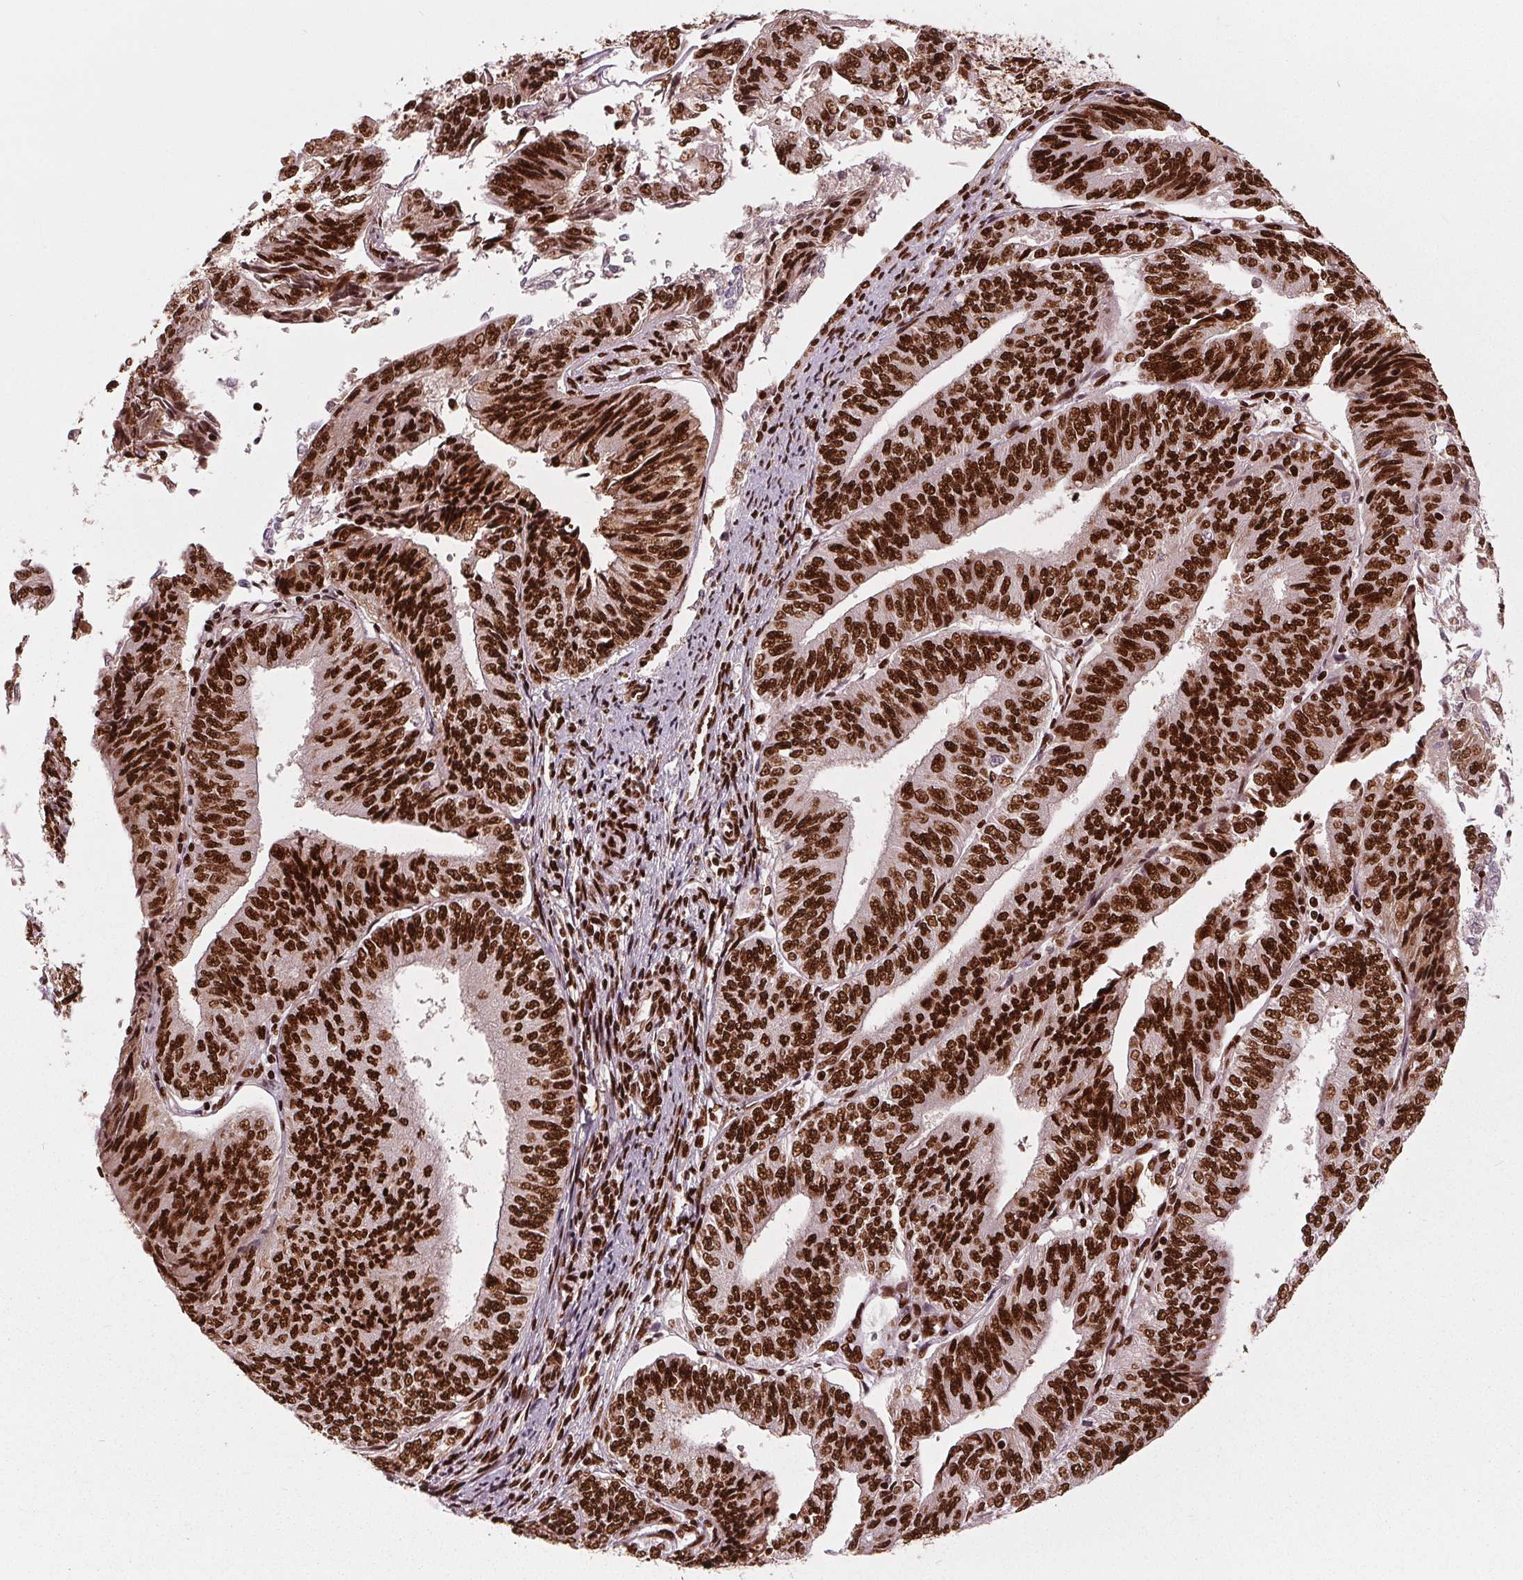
{"staining": {"intensity": "strong", "quantity": ">75%", "location": "nuclear"}, "tissue": "endometrial cancer", "cell_type": "Tumor cells", "image_type": "cancer", "snomed": [{"axis": "morphology", "description": "Adenocarcinoma, NOS"}, {"axis": "topography", "description": "Endometrium"}], "caption": "Endometrial adenocarcinoma was stained to show a protein in brown. There is high levels of strong nuclear expression in about >75% of tumor cells. (IHC, brightfield microscopy, high magnification).", "gene": "BRD4", "patient": {"sex": "female", "age": 58}}